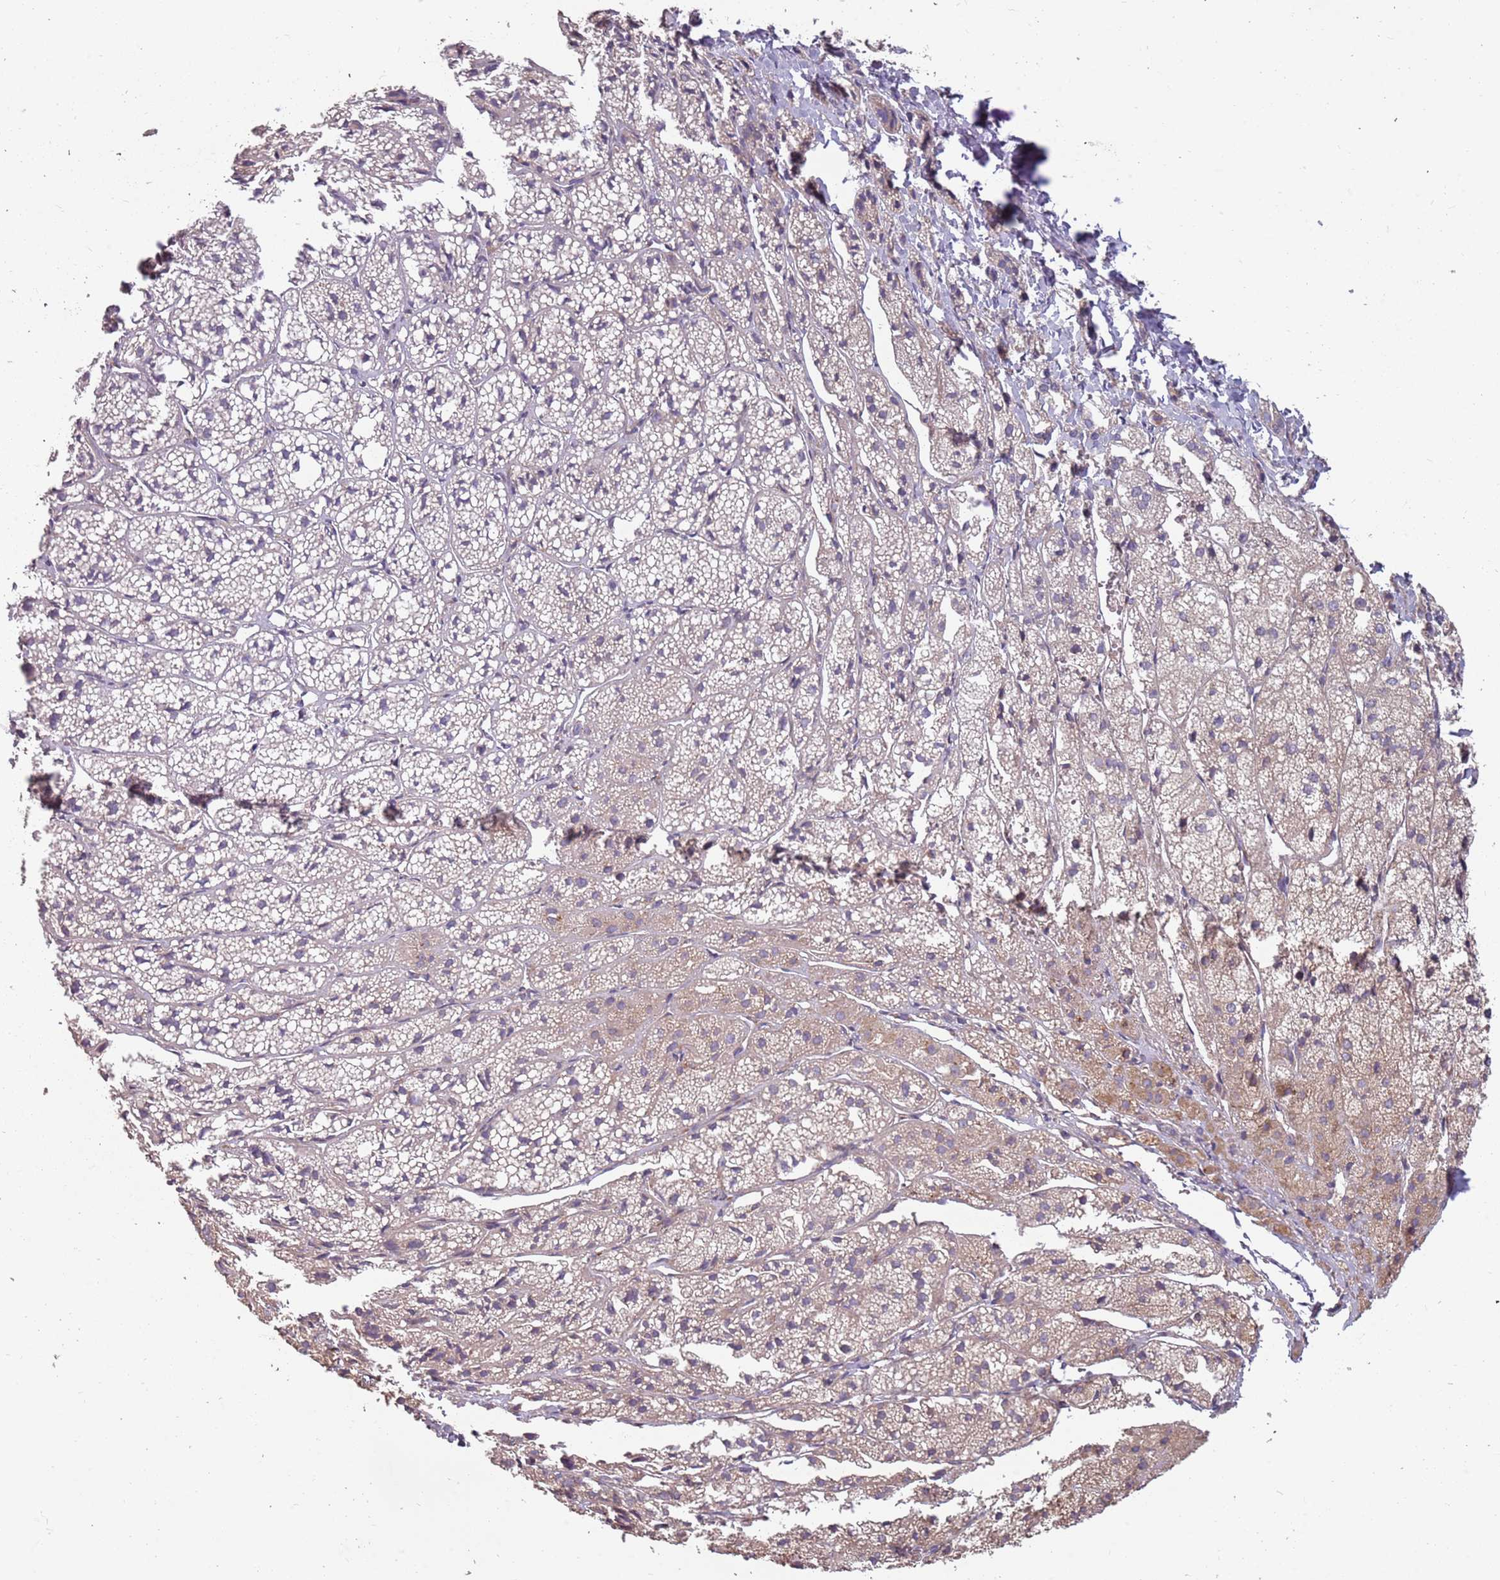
{"staining": {"intensity": "weak", "quantity": "<25%", "location": "cytoplasmic/membranous"}, "tissue": "adrenal gland", "cell_type": "Glandular cells", "image_type": "normal", "snomed": [{"axis": "morphology", "description": "Normal tissue, NOS"}, {"axis": "topography", "description": "Adrenal gland"}], "caption": "The histopathology image displays no staining of glandular cells in normal adrenal gland.", "gene": "PLD6", "patient": {"sex": "female", "age": 44}}